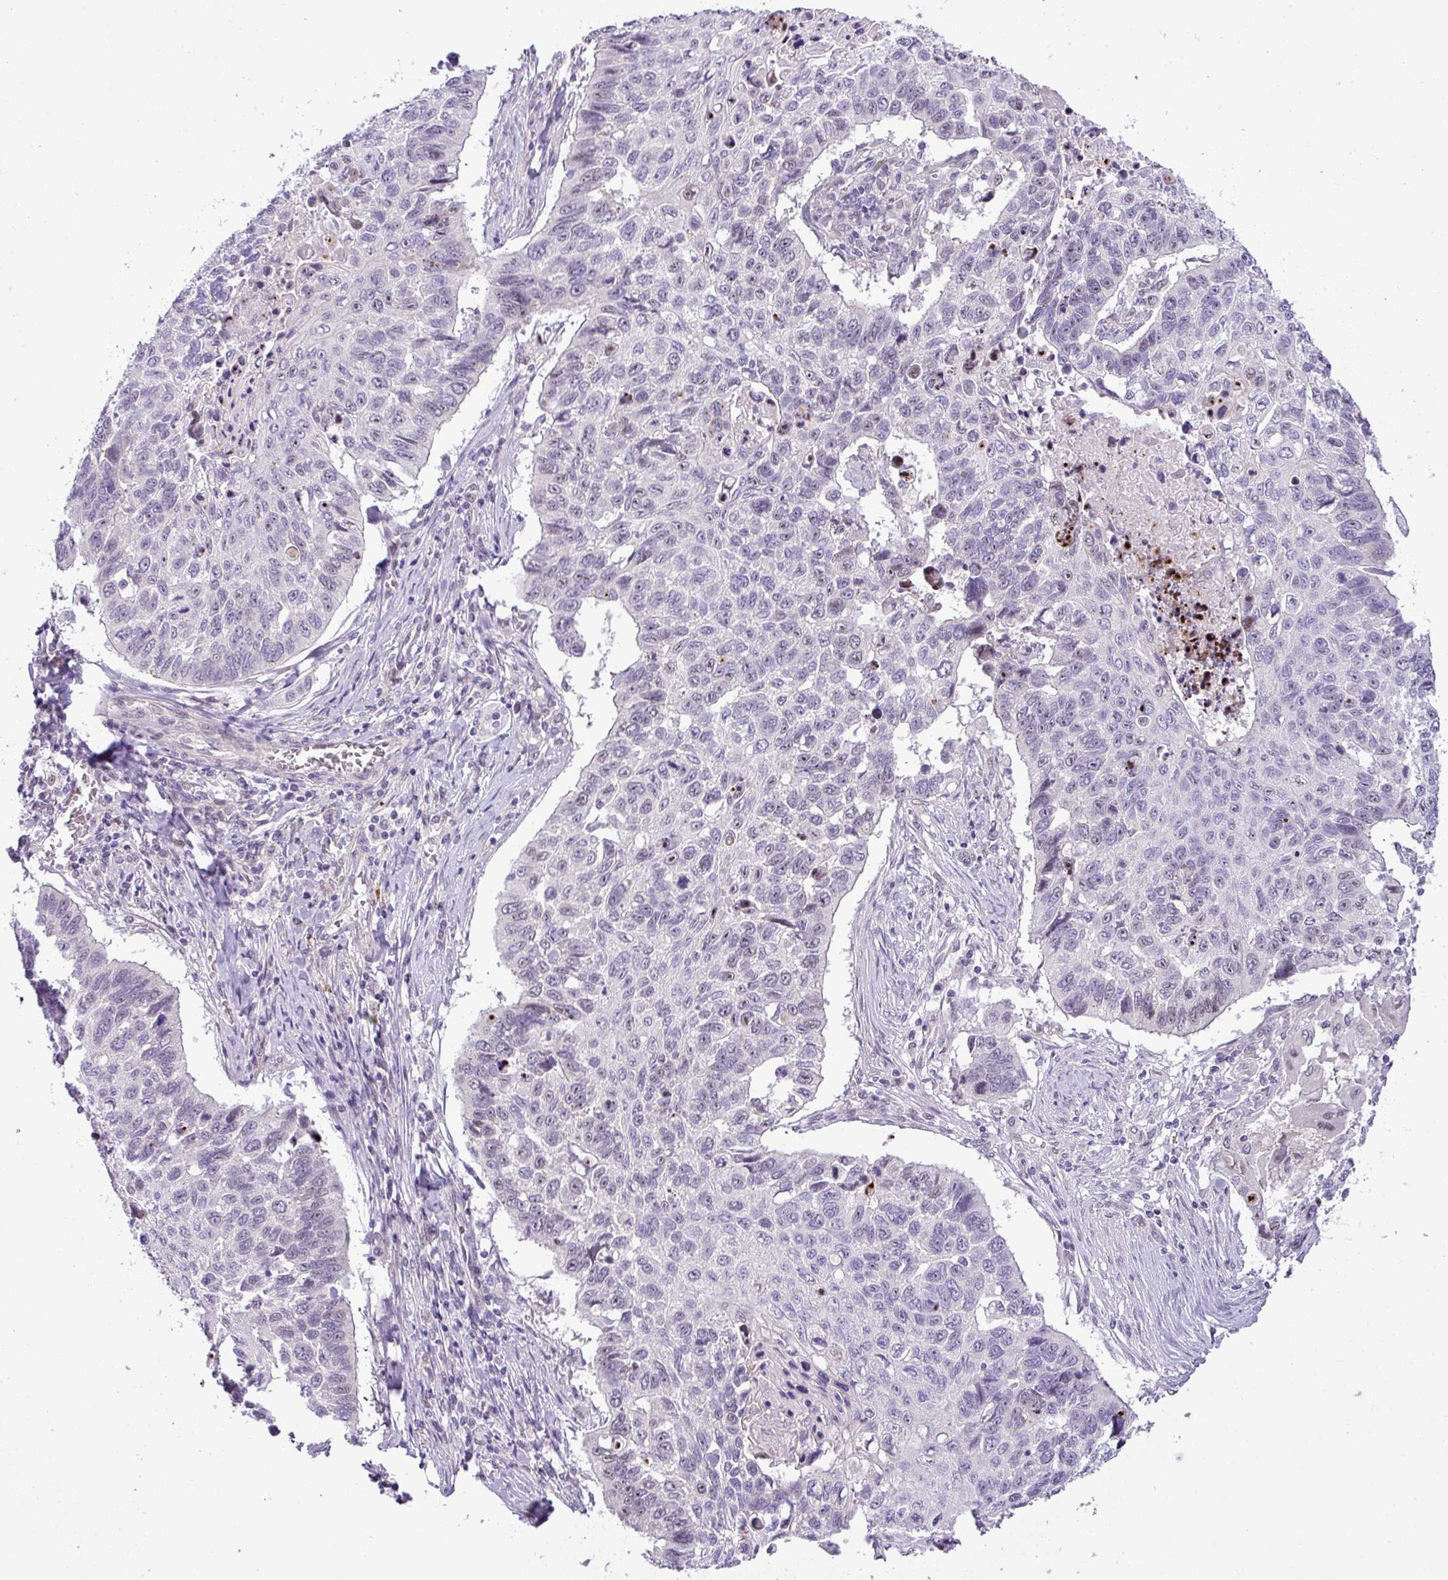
{"staining": {"intensity": "moderate", "quantity": "25%-75%", "location": "nuclear"}, "tissue": "lung cancer", "cell_type": "Tumor cells", "image_type": "cancer", "snomed": [{"axis": "morphology", "description": "Squamous cell carcinoma, NOS"}, {"axis": "topography", "description": "Lung"}], "caption": "This is a micrograph of IHC staining of squamous cell carcinoma (lung), which shows moderate staining in the nuclear of tumor cells.", "gene": "MAK16", "patient": {"sex": "male", "age": 62}}